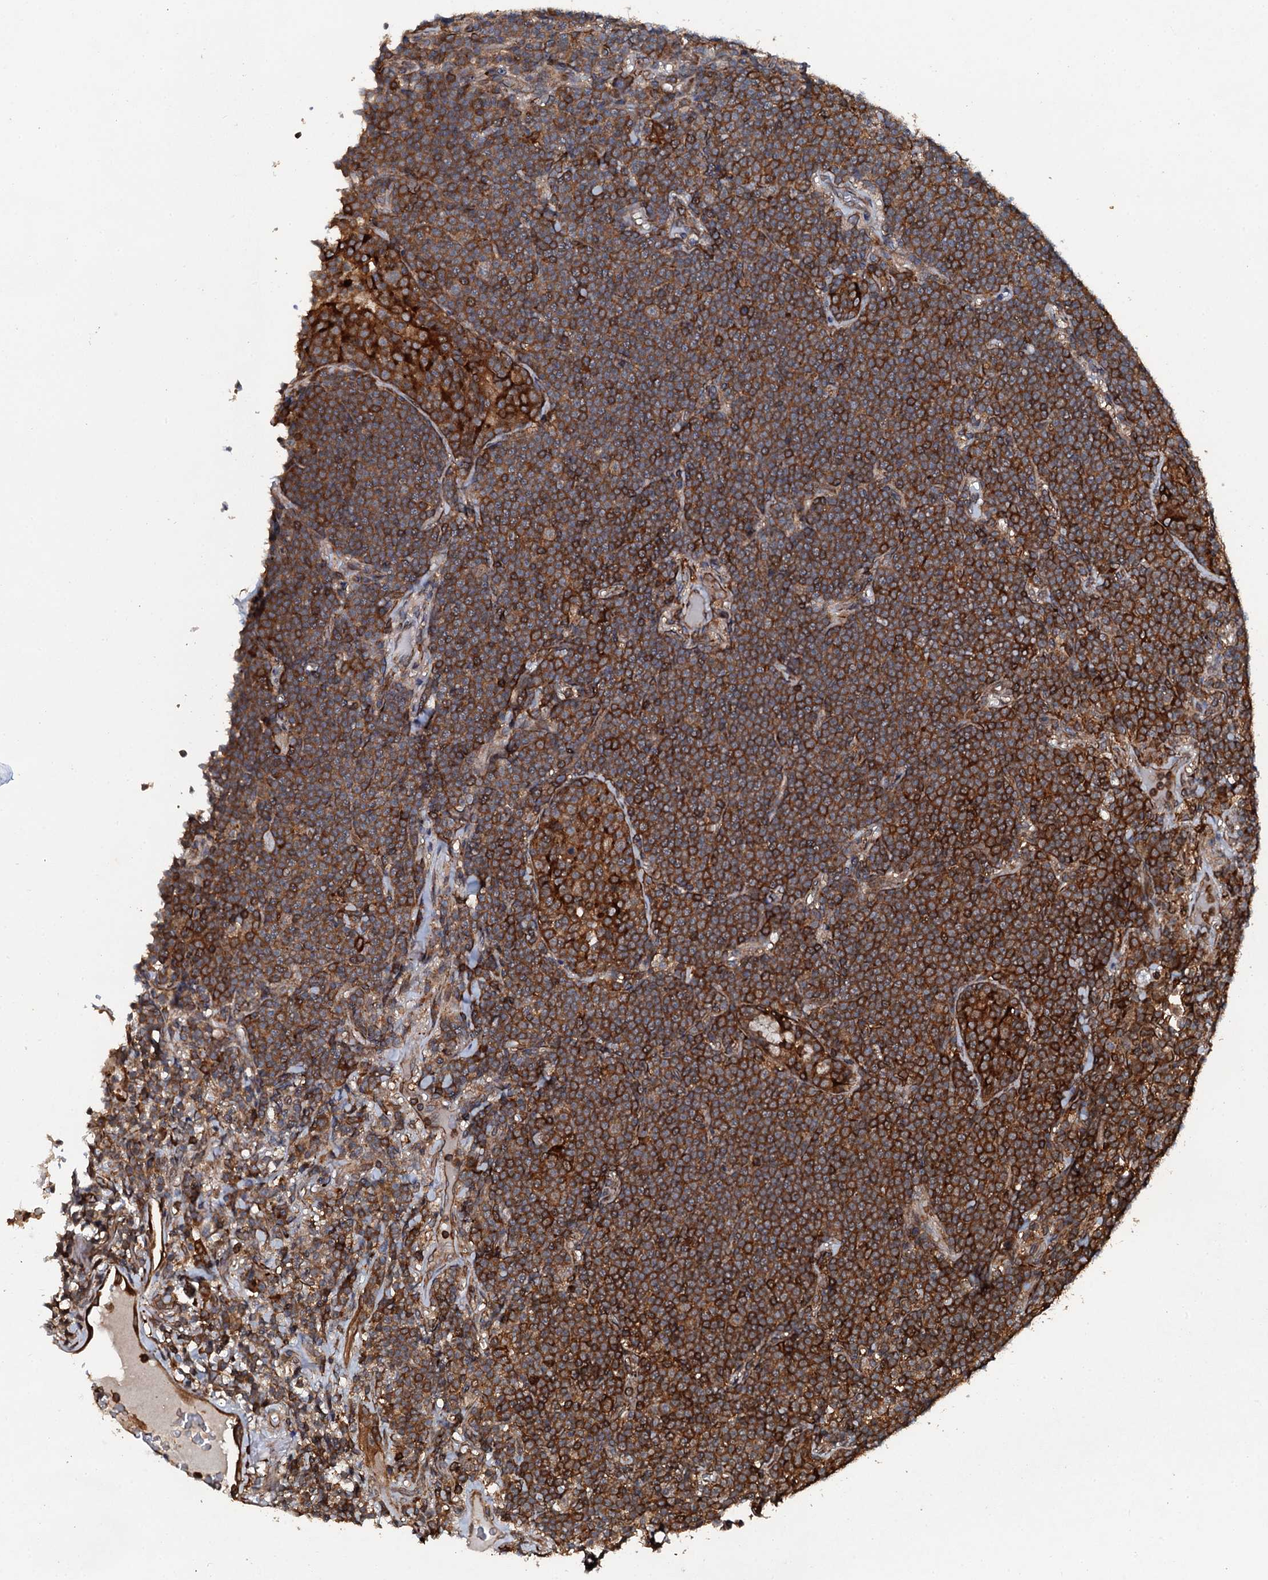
{"staining": {"intensity": "strong", "quantity": ">75%", "location": "cytoplasmic/membranous"}, "tissue": "lymphoma", "cell_type": "Tumor cells", "image_type": "cancer", "snomed": [{"axis": "morphology", "description": "Malignant lymphoma, non-Hodgkin's type, Low grade"}, {"axis": "topography", "description": "Lung"}], "caption": "This is an image of IHC staining of lymphoma, which shows strong expression in the cytoplasmic/membranous of tumor cells.", "gene": "EDC4", "patient": {"sex": "female", "age": 71}}